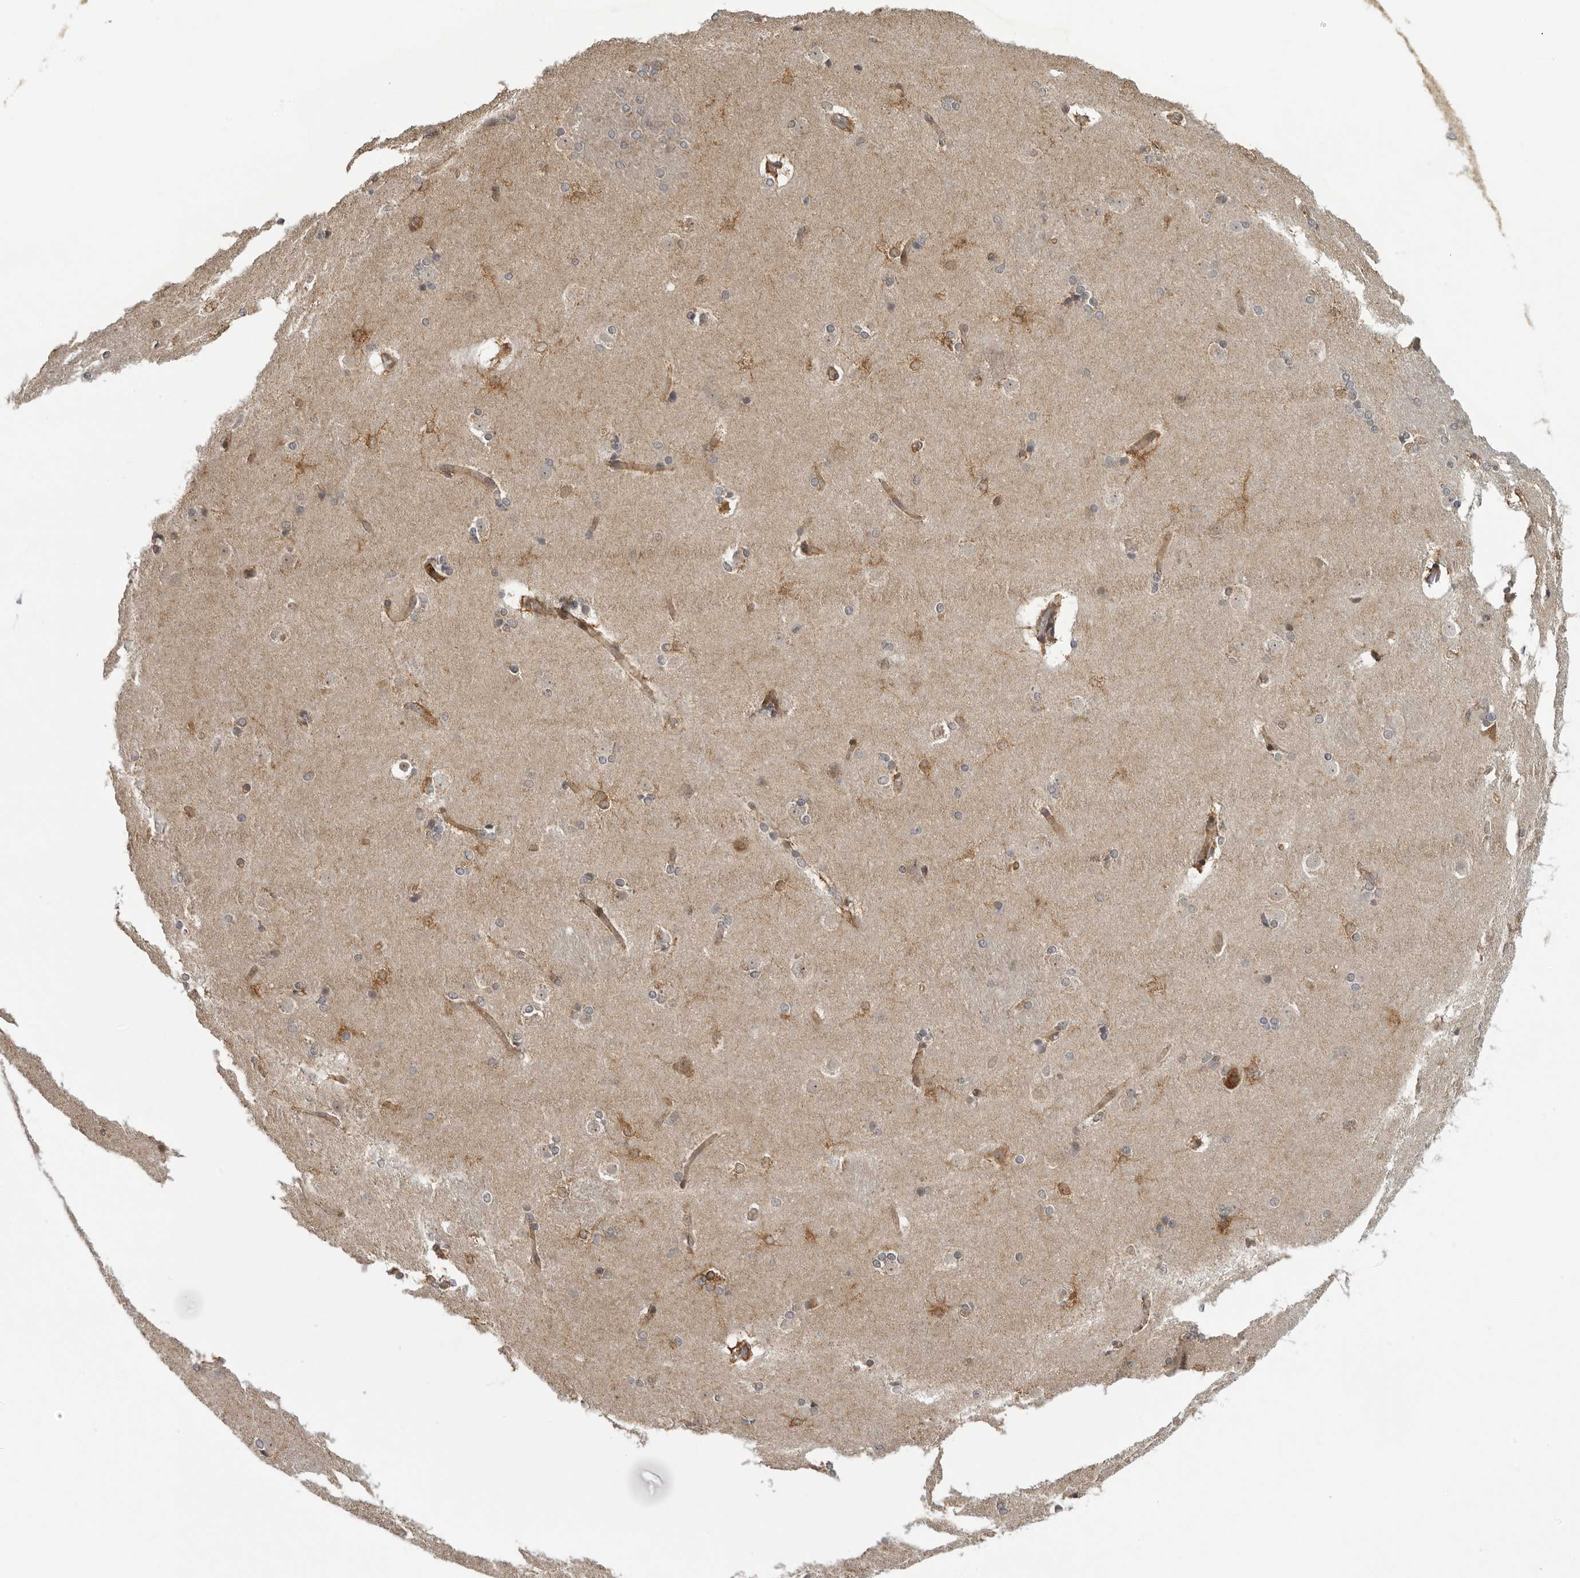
{"staining": {"intensity": "moderate", "quantity": ">75%", "location": "cytoplasmic/membranous"}, "tissue": "caudate", "cell_type": "Glial cells", "image_type": "normal", "snomed": [{"axis": "morphology", "description": "Normal tissue, NOS"}, {"axis": "topography", "description": "Lateral ventricle wall"}], "caption": "High-power microscopy captured an immunohistochemistry (IHC) image of unremarkable caudate, revealing moderate cytoplasmic/membranous expression in about >75% of glial cells. Nuclei are stained in blue.", "gene": "DNAH14", "patient": {"sex": "female", "age": 19}}